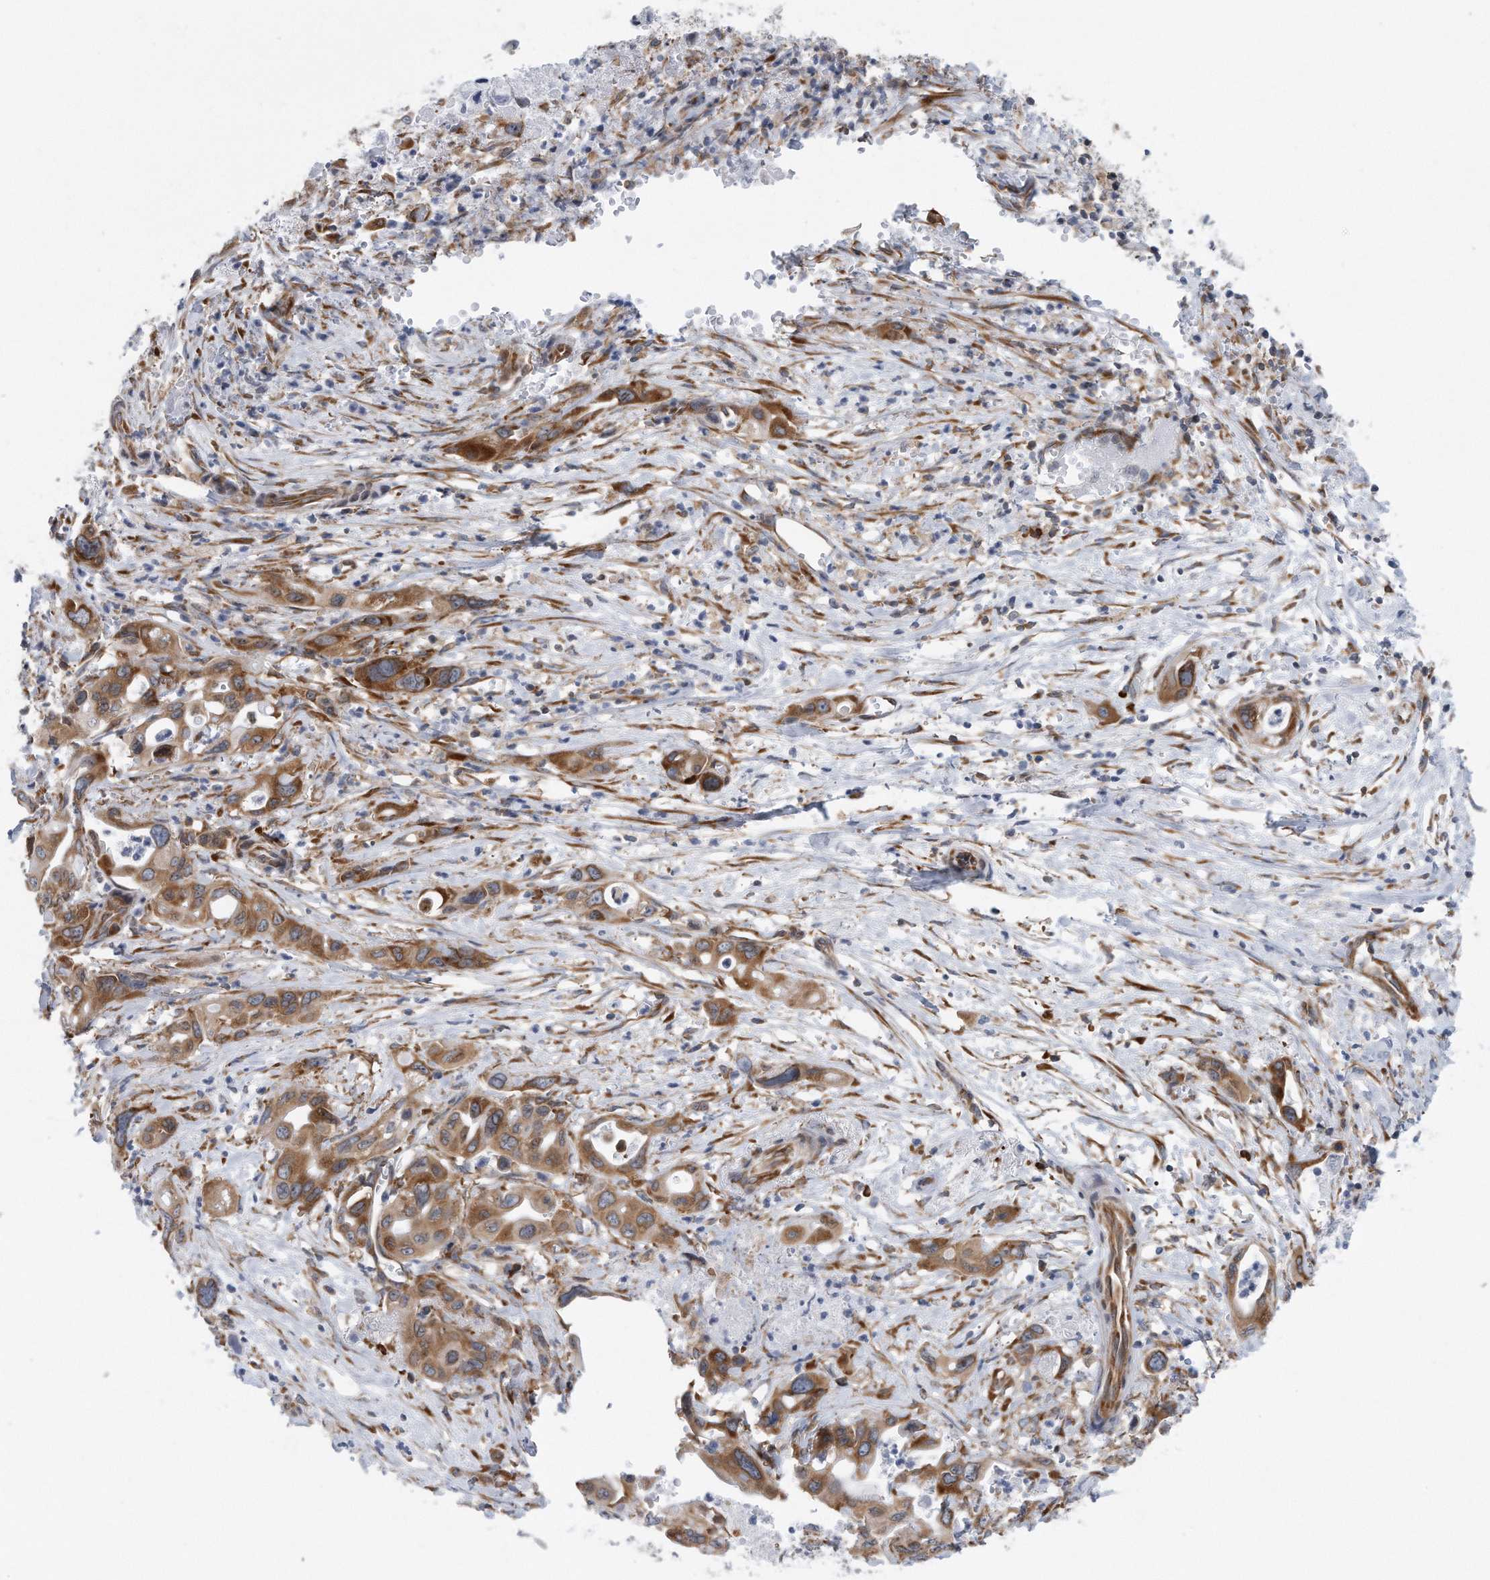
{"staining": {"intensity": "moderate", "quantity": ">75%", "location": "cytoplasmic/membranous"}, "tissue": "pancreatic cancer", "cell_type": "Tumor cells", "image_type": "cancer", "snomed": [{"axis": "morphology", "description": "Adenocarcinoma, NOS"}, {"axis": "topography", "description": "Pancreas"}], "caption": "Immunohistochemistry (DAB (3,3'-diaminobenzidine)) staining of pancreatic cancer exhibits moderate cytoplasmic/membranous protein staining in approximately >75% of tumor cells. (DAB IHC, brown staining for protein, blue staining for nuclei).", "gene": "RPL26L1", "patient": {"sex": "male", "age": 66}}